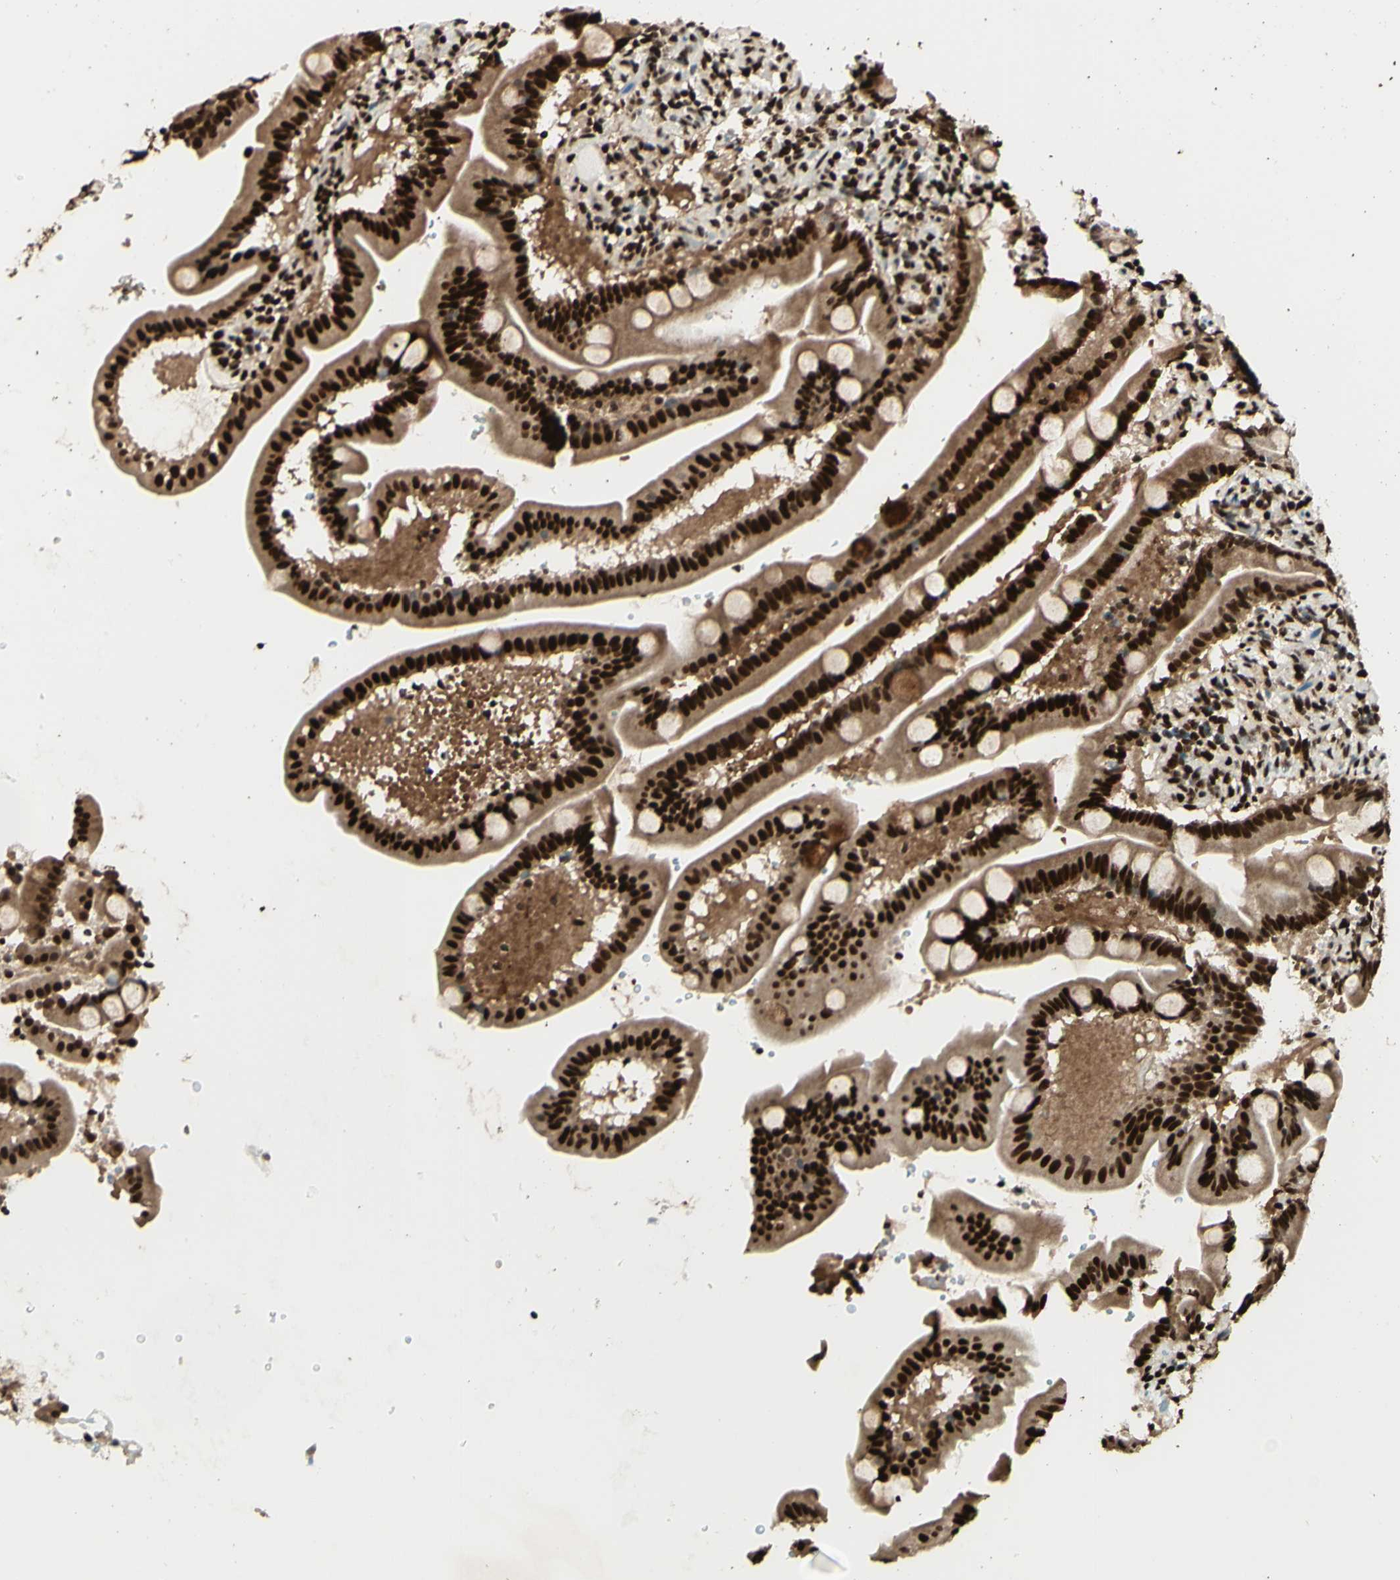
{"staining": {"intensity": "strong", "quantity": ">75%", "location": "cytoplasmic/membranous,nuclear"}, "tissue": "duodenum", "cell_type": "Glandular cells", "image_type": "normal", "snomed": [{"axis": "morphology", "description": "Normal tissue, NOS"}, {"axis": "topography", "description": "Duodenum"}], "caption": "Human duodenum stained for a protein (brown) exhibits strong cytoplasmic/membranous,nuclear positive staining in approximately >75% of glandular cells.", "gene": "NR3C1", "patient": {"sex": "male", "age": 54}}